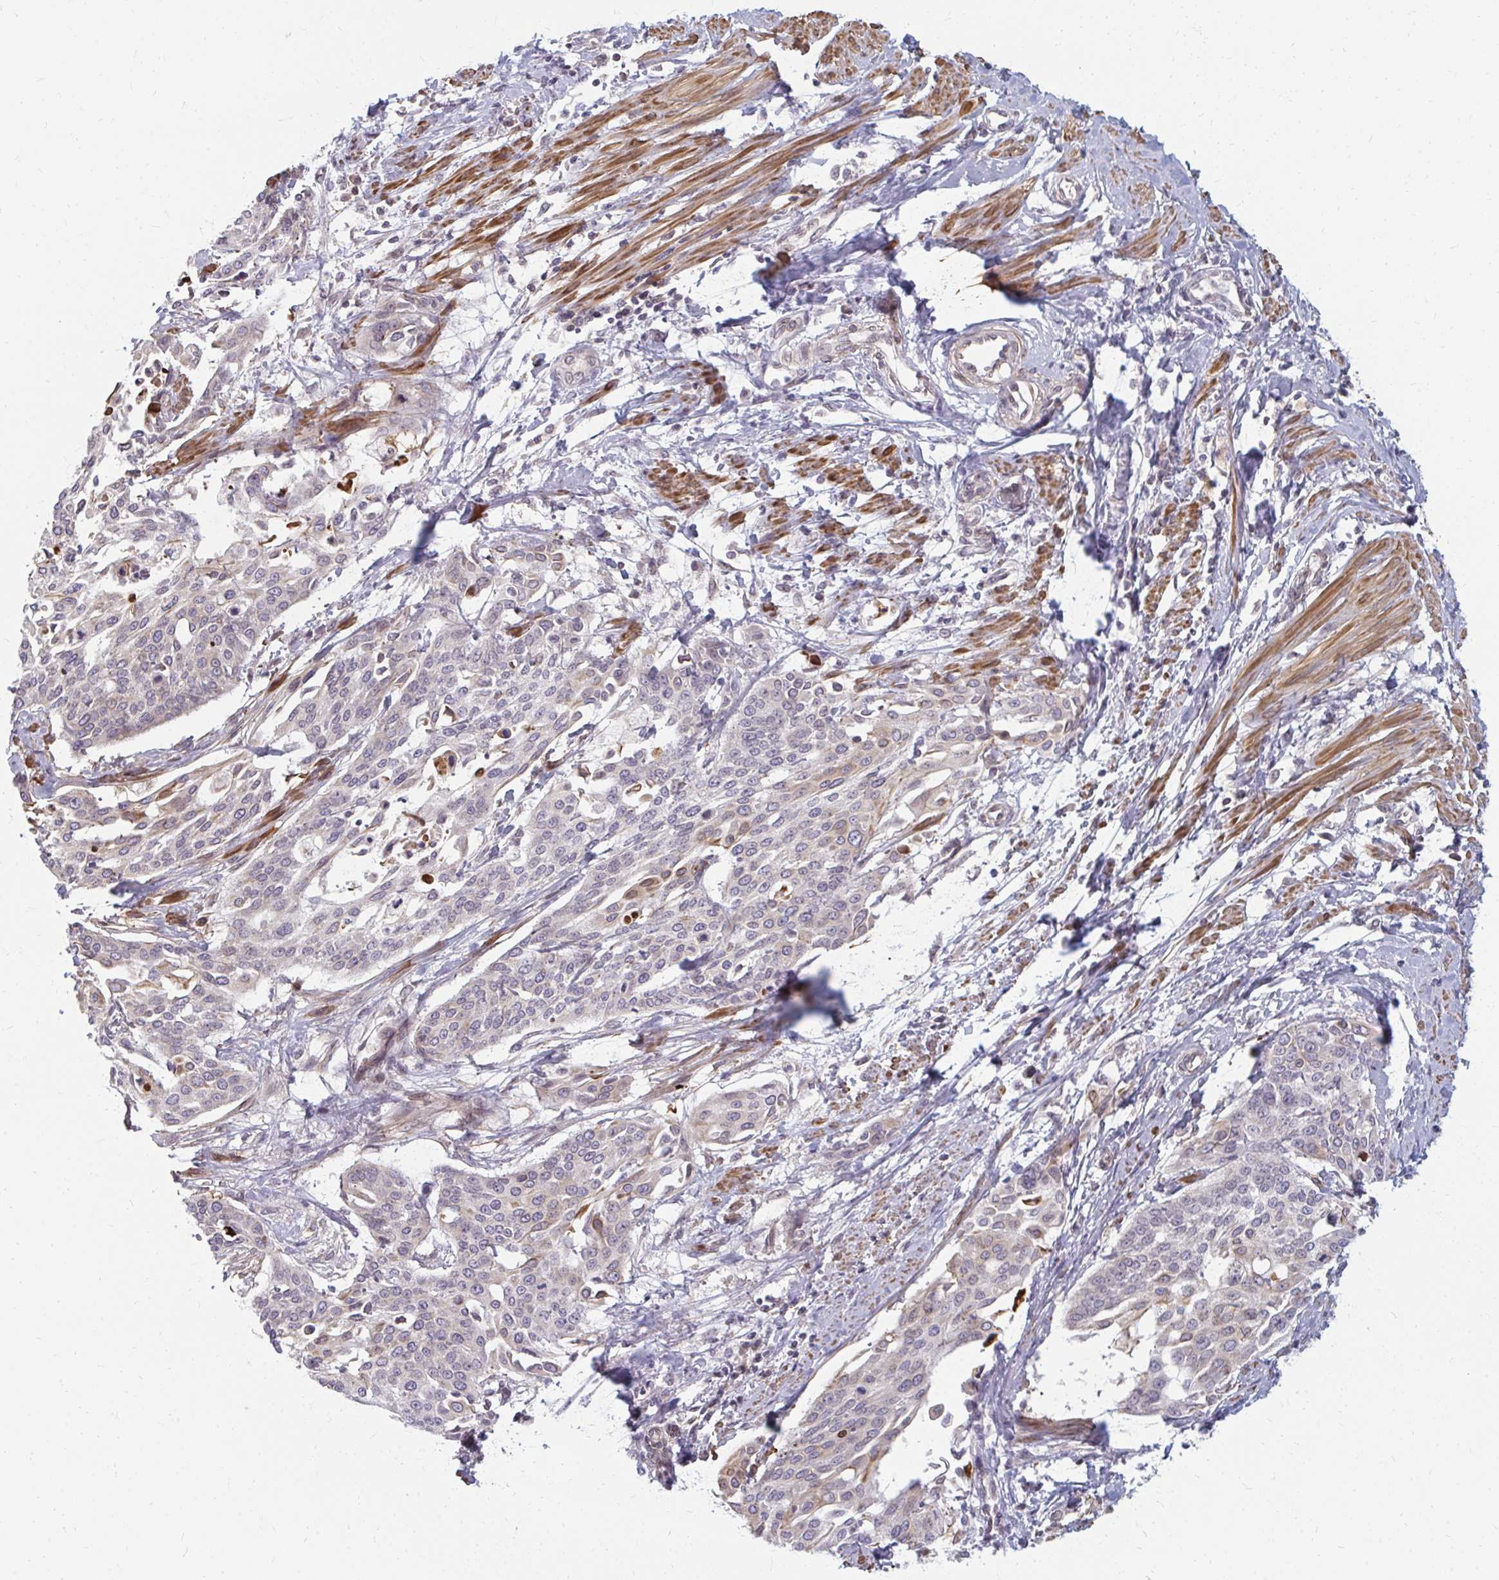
{"staining": {"intensity": "weak", "quantity": "<25%", "location": "cytoplasmic/membranous"}, "tissue": "cervical cancer", "cell_type": "Tumor cells", "image_type": "cancer", "snomed": [{"axis": "morphology", "description": "Squamous cell carcinoma, NOS"}, {"axis": "topography", "description": "Cervix"}], "caption": "High magnification brightfield microscopy of cervical cancer (squamous cell carcinoma) stained with DAB (brown) and counterstained with hematoxylin (blue): tumor cells show no significant expression.", "gene": "GPC5", "patient": {"sex": "female", "age": 44}}